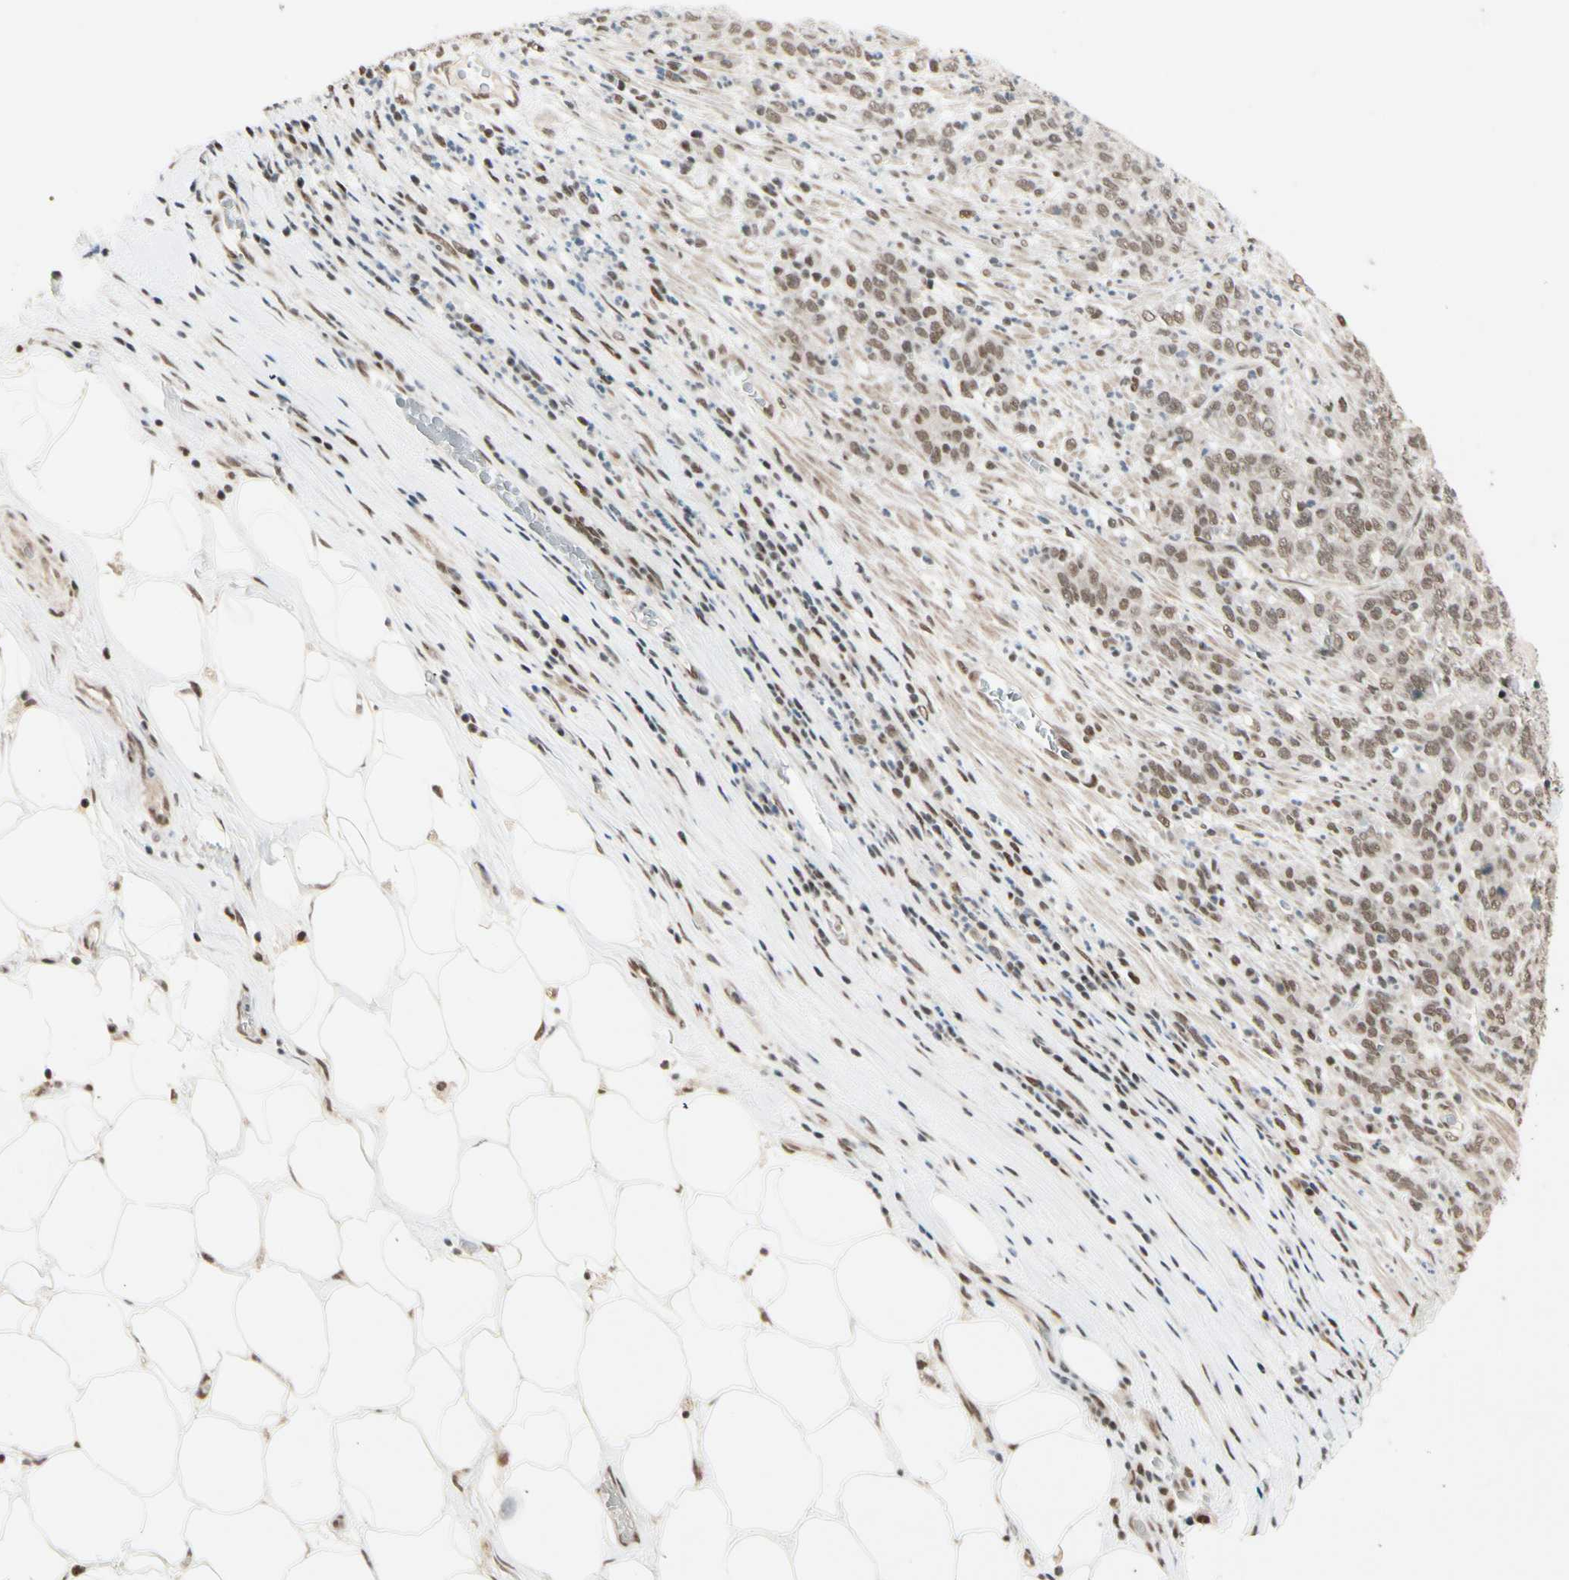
{"staining": {"intensity": "weak", "quantity": ">75%", "location": "nuclear"}, "tissue": "stomach cancer", "cell_type": "Tumor cells", "image_type": "cancer", "snomed": [{"axis": "morphology", "description": "Adenocarcinoma, NOS"}, {"axis": "topography", "description": "Stomach, lower"}], "caption": "This is an image of immunohistochemistry staining of adenocarcinoma (stomach), which shows weak staining in the nuclear of tumor cells.", "gene": "CHAMP1", "patient": {"sex": "female", "age": 71}}